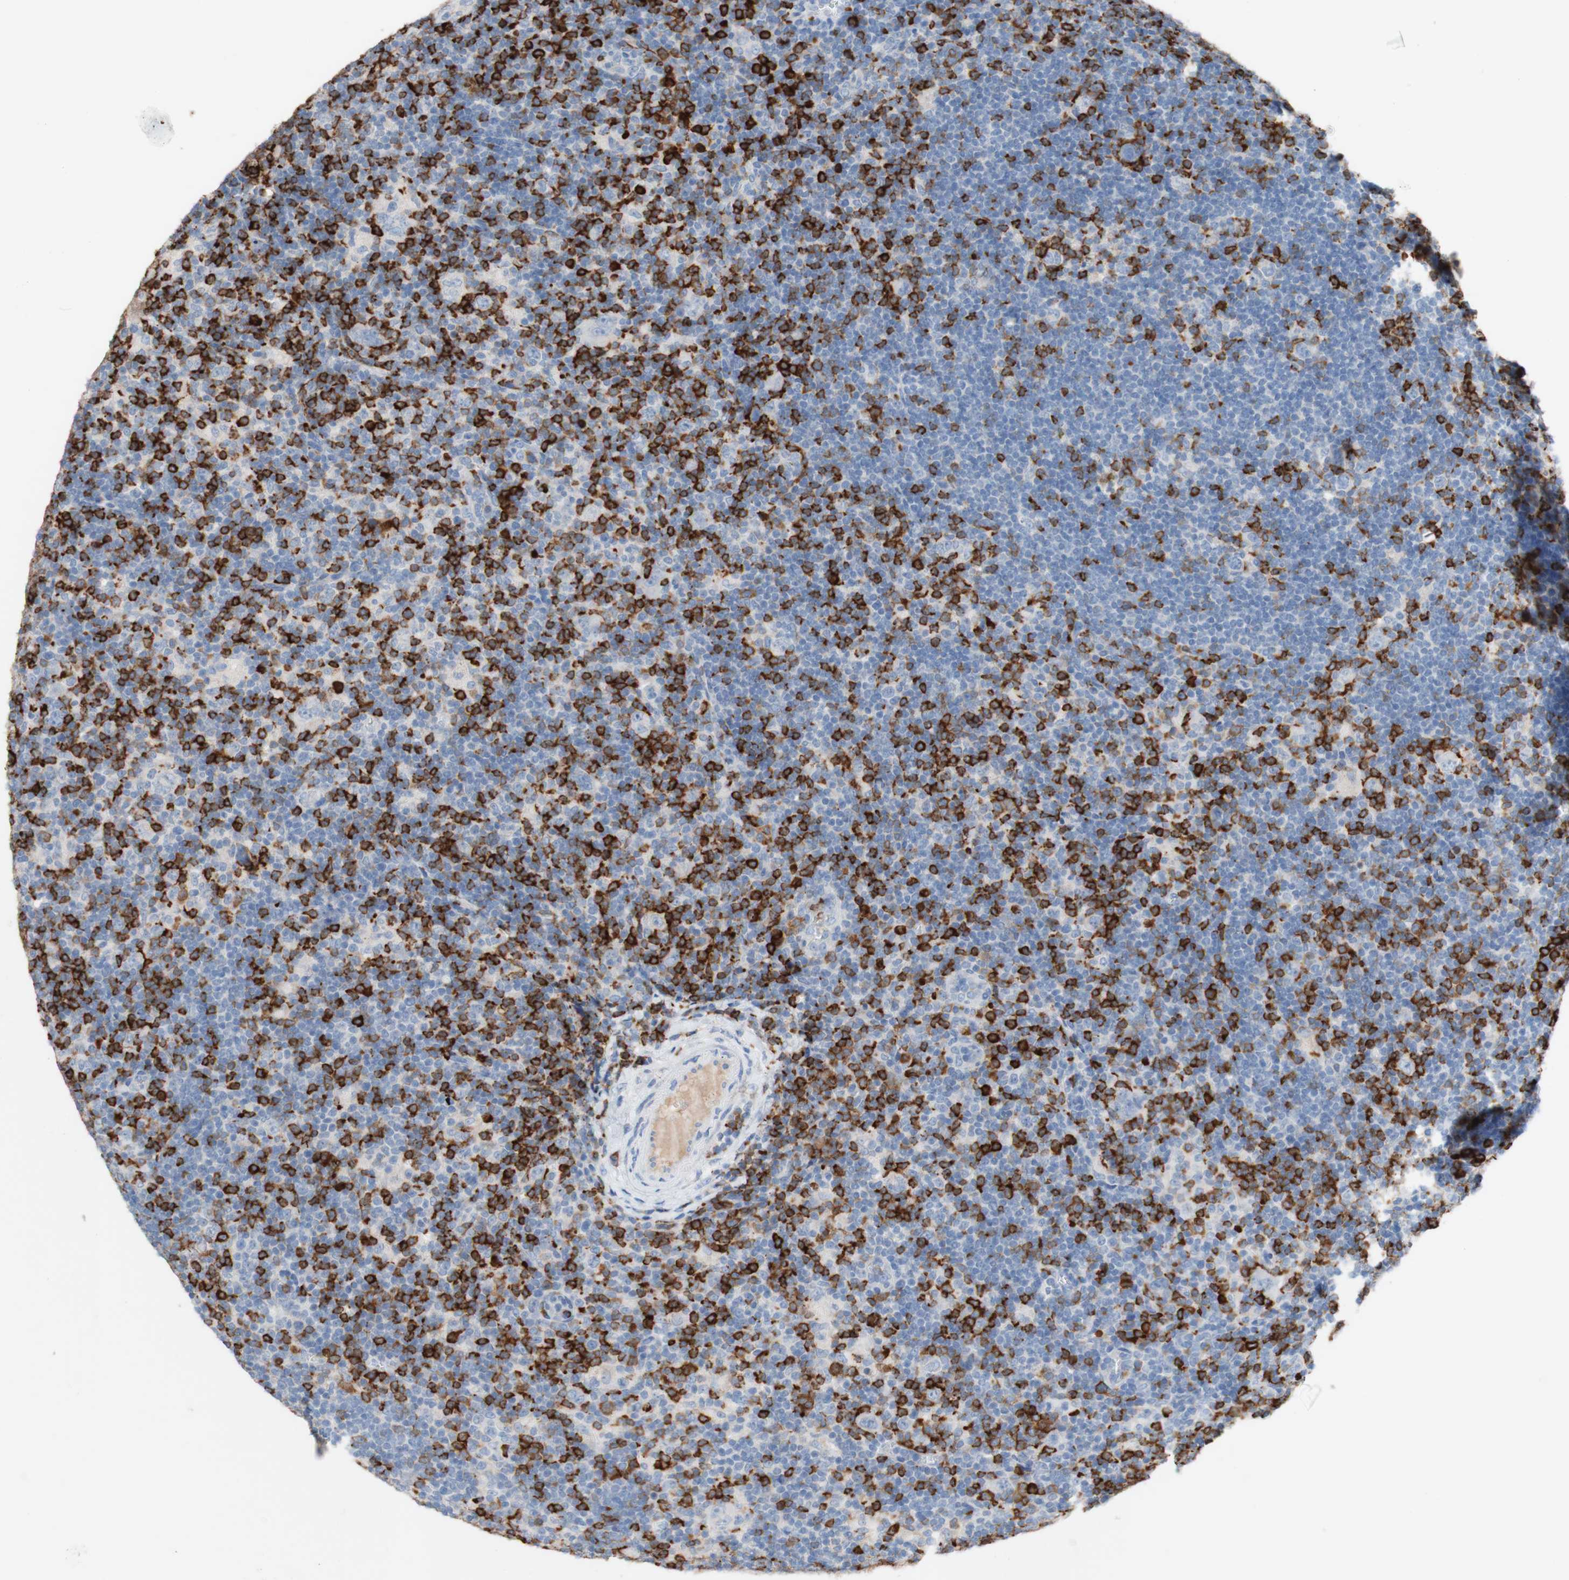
{"staining": {"intensity": "negative", "quantity": "none", "location": "none"}, "tissue": "lymphoma", "cell_type": "Tumor cells", "image_type": "cancer", "snomed": [{"axis": "morphology", "description": "Hodgkin's disease, NOS"}, {"axis": "topography", "description": "Lymph node"}], "caption": "DAB immunohistochemical staining of human Hodgkin's disease demonstrates no significant positivity in tumor cells.", "gene": "PACSIN1", "patient": {"sex": "female", "age": 57}}